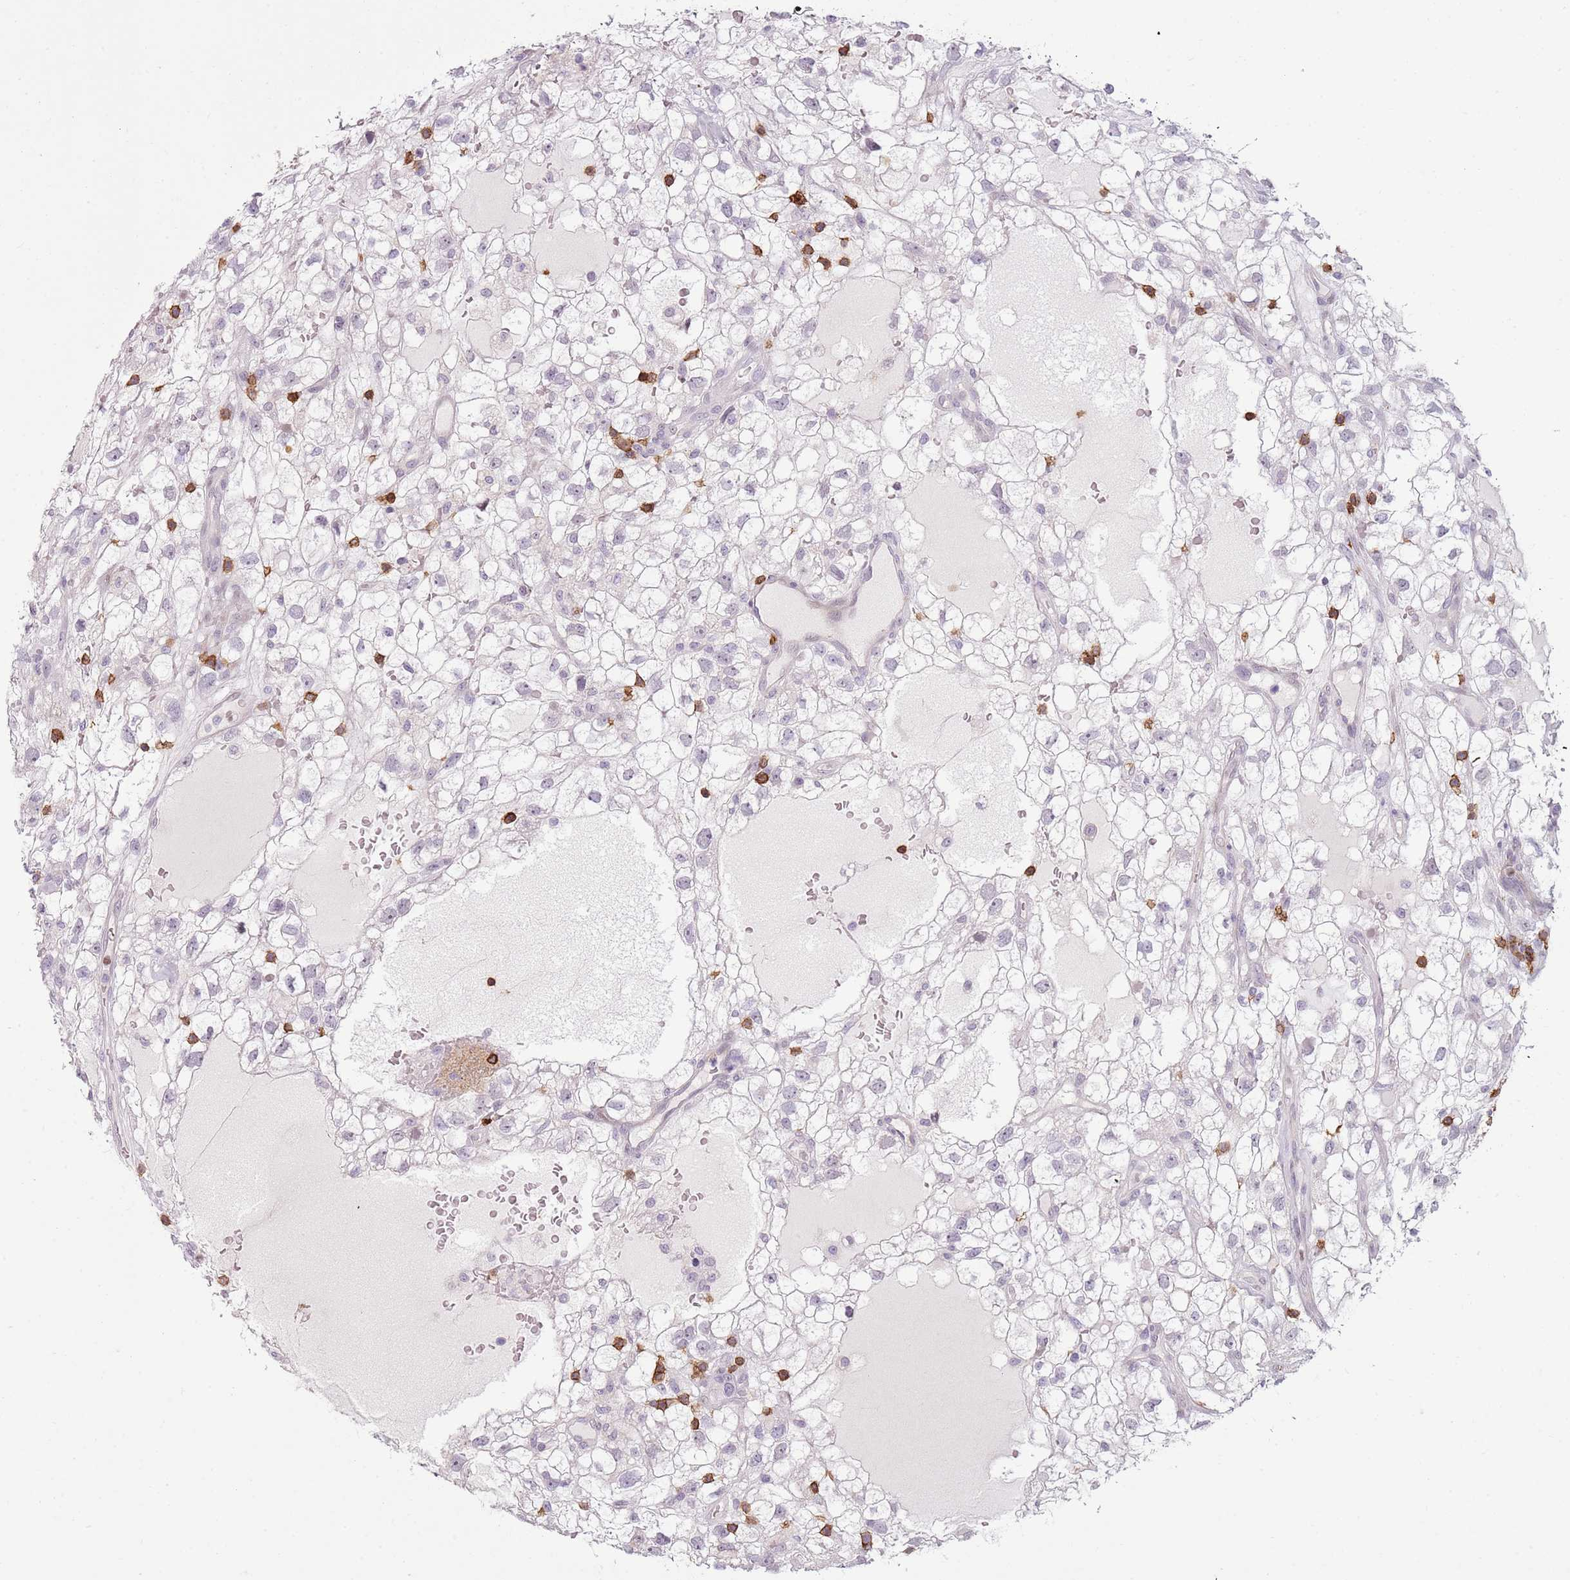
{"staining": {"intensity": "negative", "quantity": "none", "location": "none"}, "tissue": "renal cancer", "cell_type": "Tumor cells", "image_type": "cancer", "snomed": [{"axis": "morphology", "description": "Adenocarcinoma, NOS"}, {"axis": "topography", "description": "Kidney"}], "caption": "Immunohistochemistry image of neoplastic tissue: human renal cancer (adenocarcinoma) stained with DAB (3,3'-diaminobenzidine) reveals no significant protein expression in tumor cells.", "gene": "ZNF583", "patient": {"sex": "male", "age": 59}}